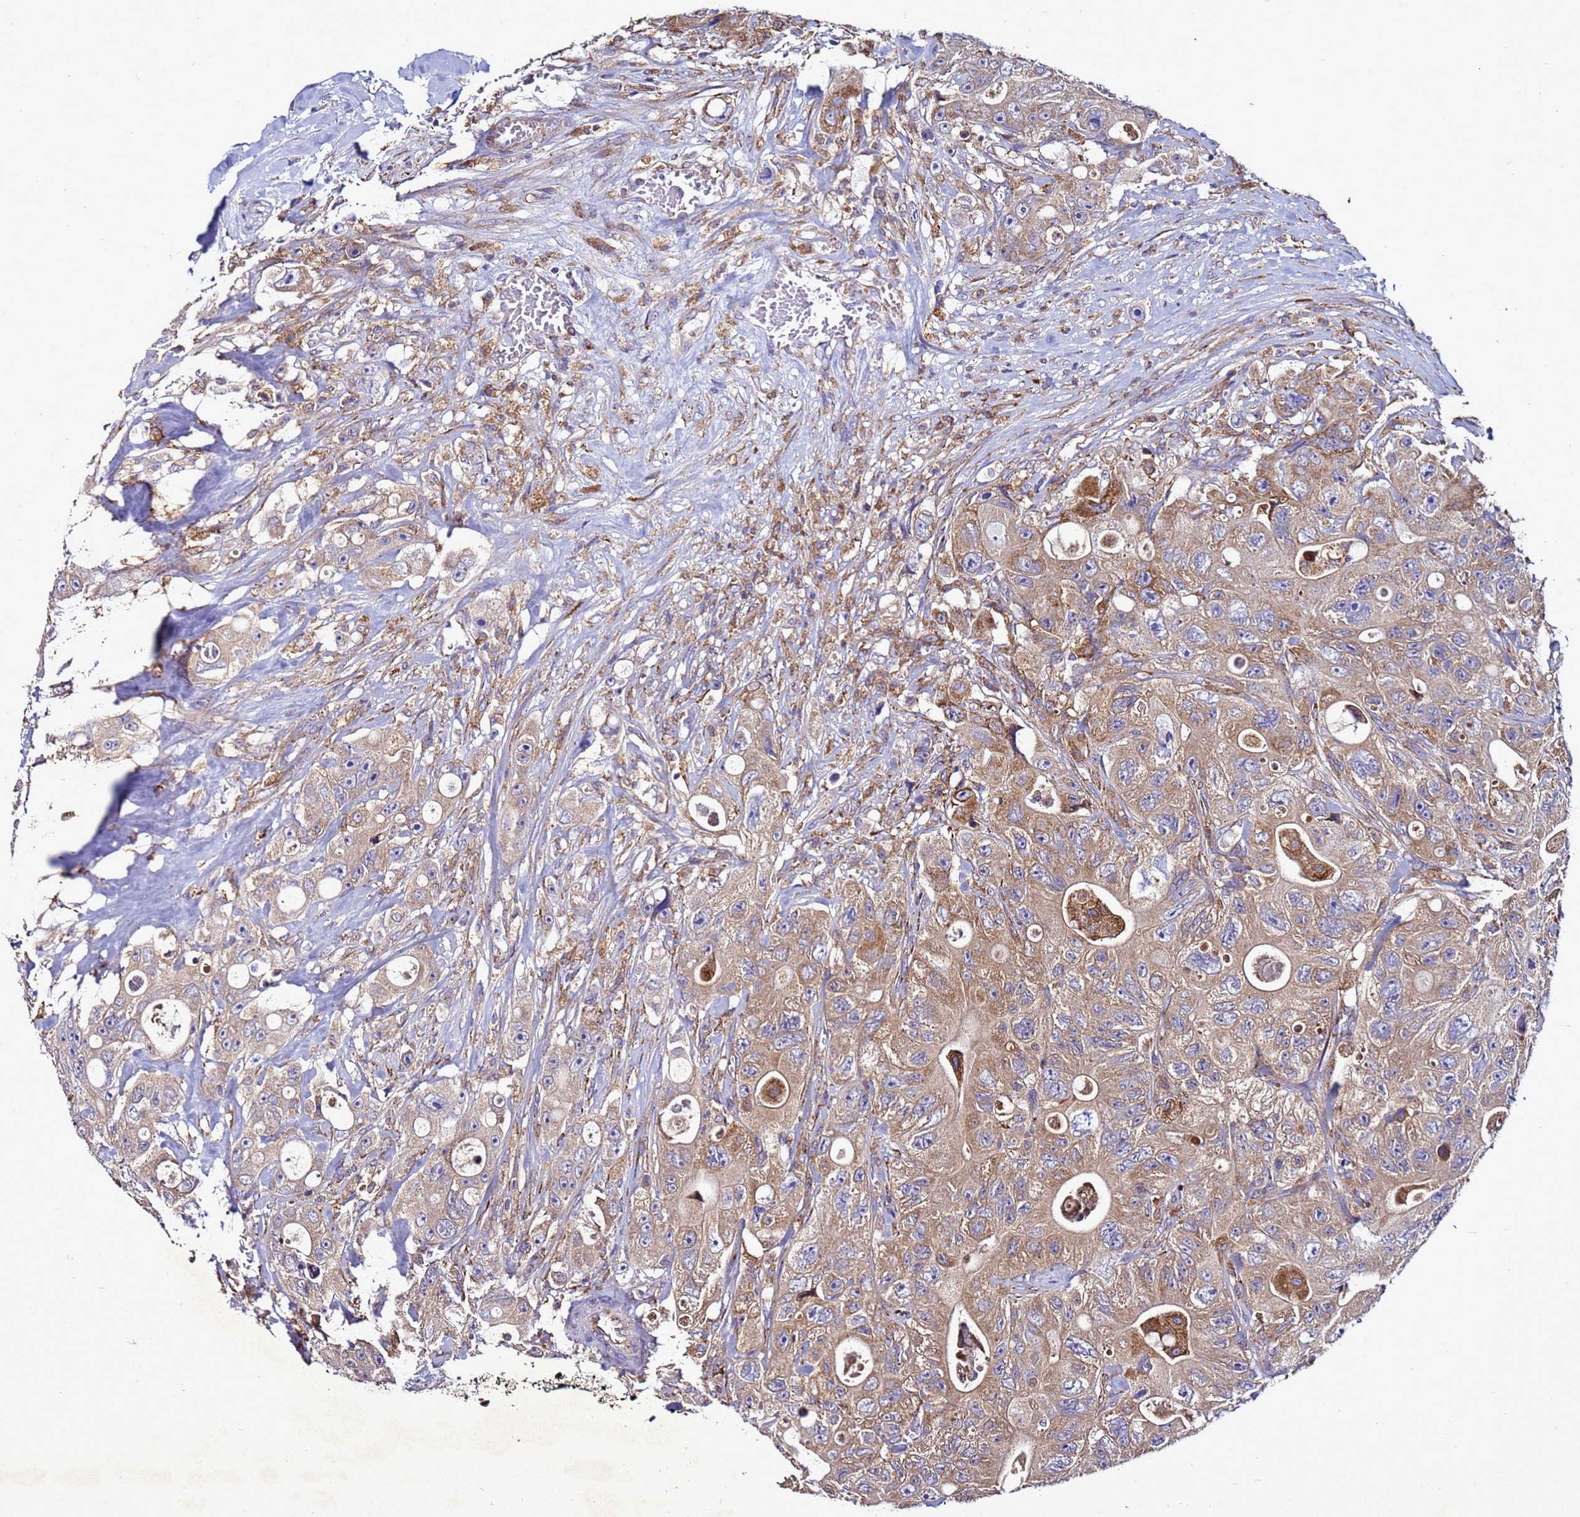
{"staining": {"intensity": "moderate", "quantity": "25%-75%", "location": "cytoplasmic/membranous"}, "tissue": "colorectal cancer", "cell_type": "Tumor cells", "image_type": "cancer", "snomed": [{"axis": "morphology", "description": "Adenocarcinoma, NOS"}, {"axis": "topography", "description": "Colon"}], "caption": "Protein analysis of adenocarcinoma (colorectal) tissue displays moderate cytoplasmic/membranous expression in about 25%-75% of tumor cells.", "gene": "ANTKMT", "patient": {"sex": "female", "age": 46}}